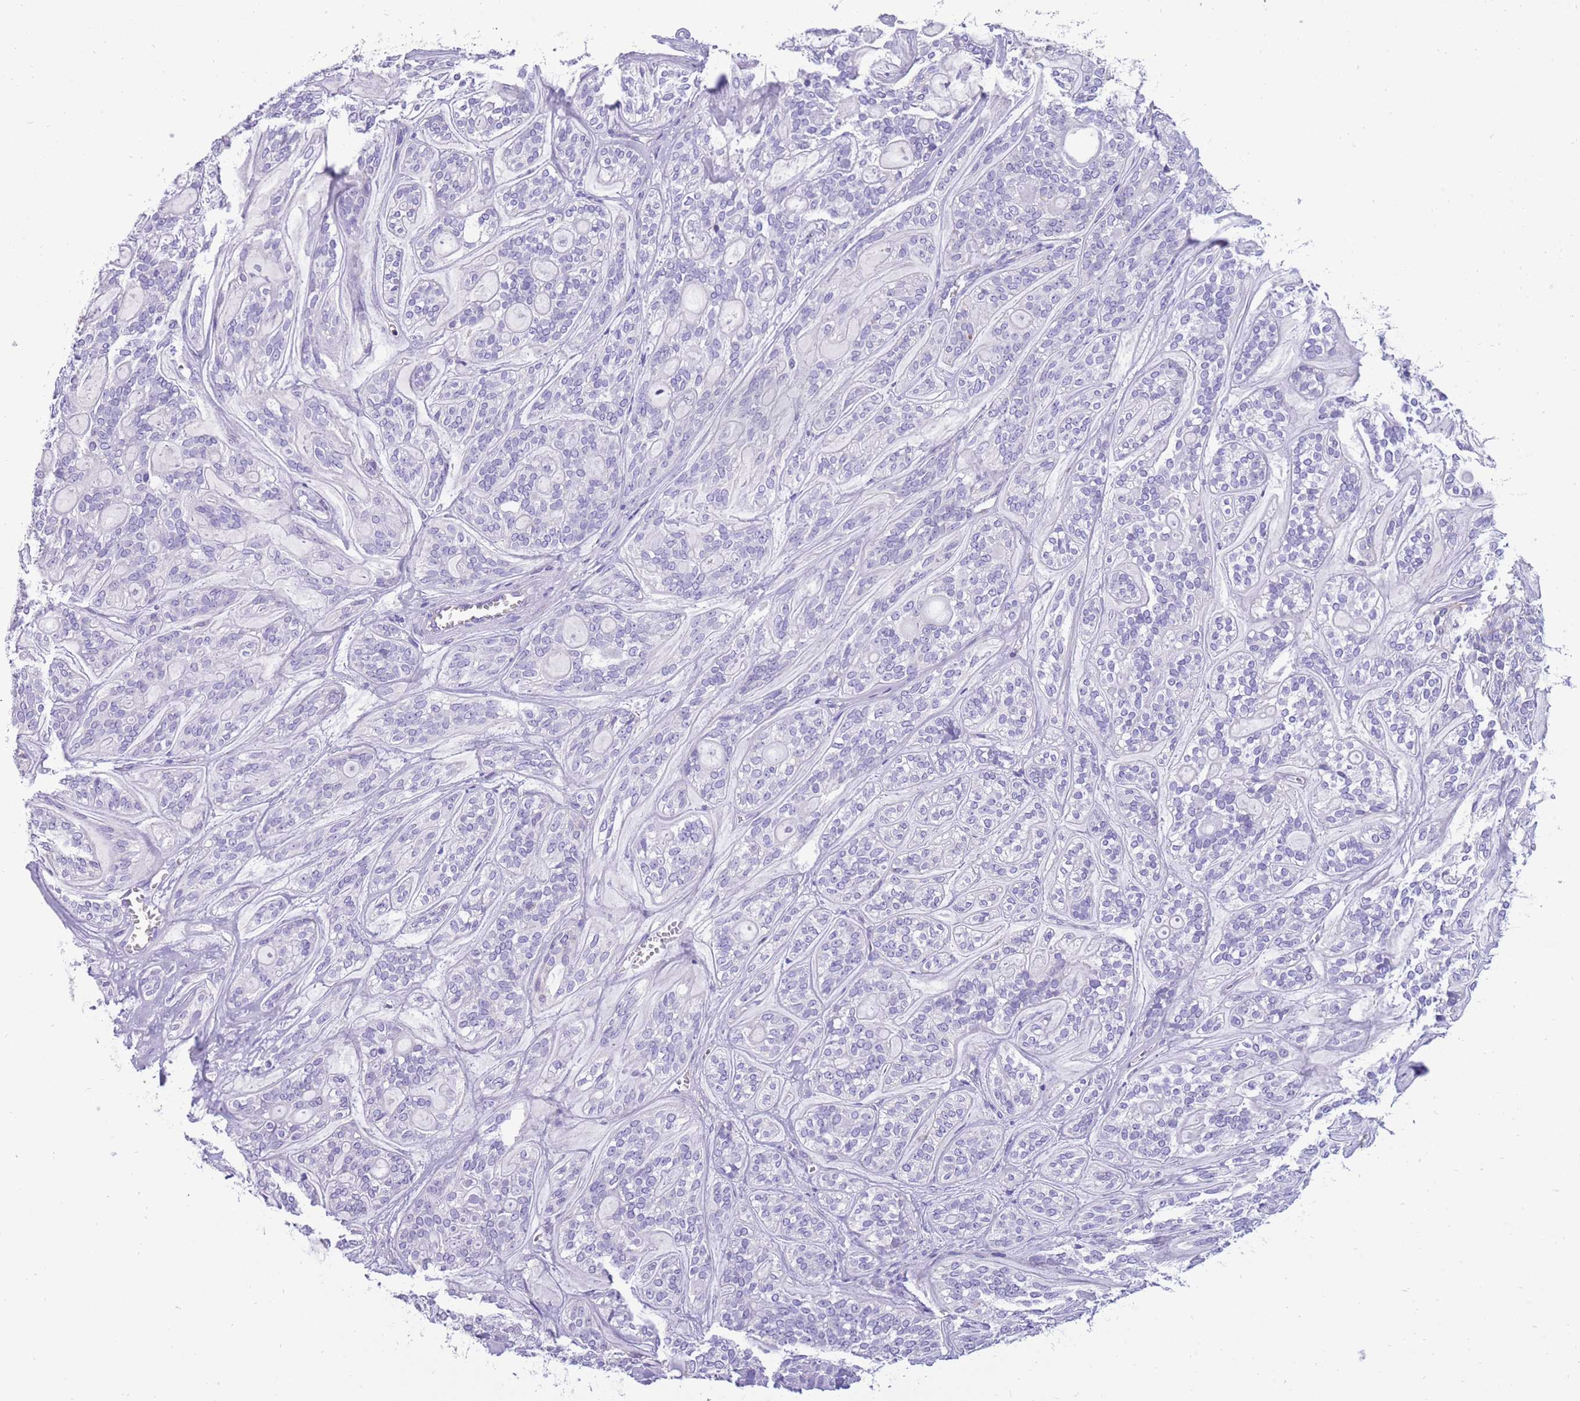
{"staining": {"intensity": "negative", "quantity": "none", "location": "none"}, "tissue": "head and neck cancer", "cell_type": "Tumor cells", "image_type": "cancer", "snomed": [{"axis": "morphology", "description": "Adenocarcinoma, NOS"}, {"axis": "topography", "description": "Head-Neck"}], "caption": "Head and neck cancer (adenocarcinoma) was stained to show a protein in brown. There is no significant expression in tumor cells.", "gene": "INTS2", "patient": {"sex": "male", "age": 66}}